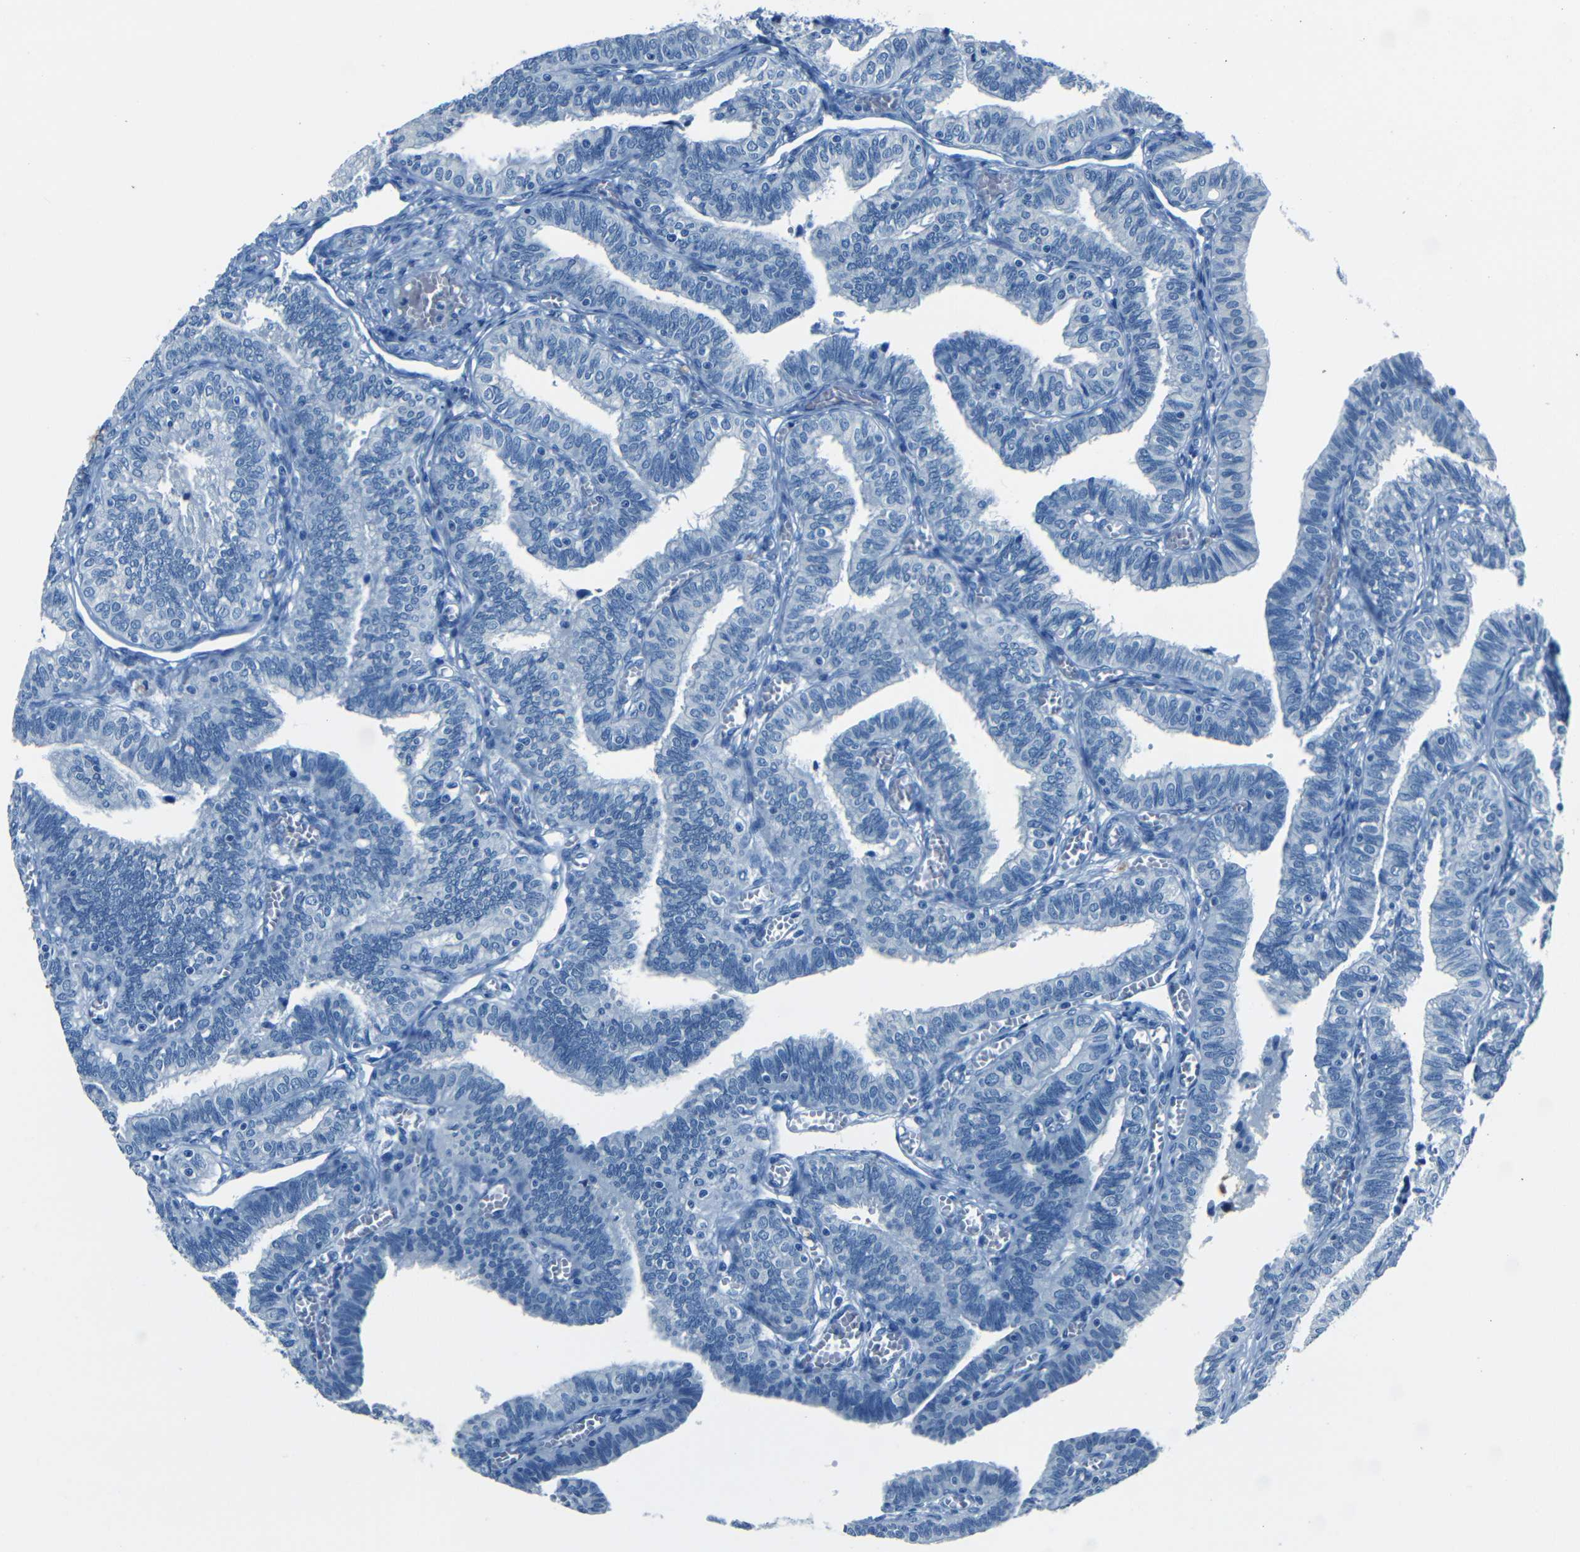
{"staining": {"intensity": "negative", "quantity": "none", "location": "none"}, "tissue": "fallopian tube", "cell_type": "Glandular cells", "image_type": "normal", "snomed": [{"axis": "morphology", "description": "Normal tissue, NOS"}, {"axis": "topography", "description": "Fallopian tube"}], "caption": "Immunohistochemical staining of normal human fallopian tube exhibits no significant expression in glandular cells.", "gene": "FBN2", "patient": {"sex": "female", "age": 46}}